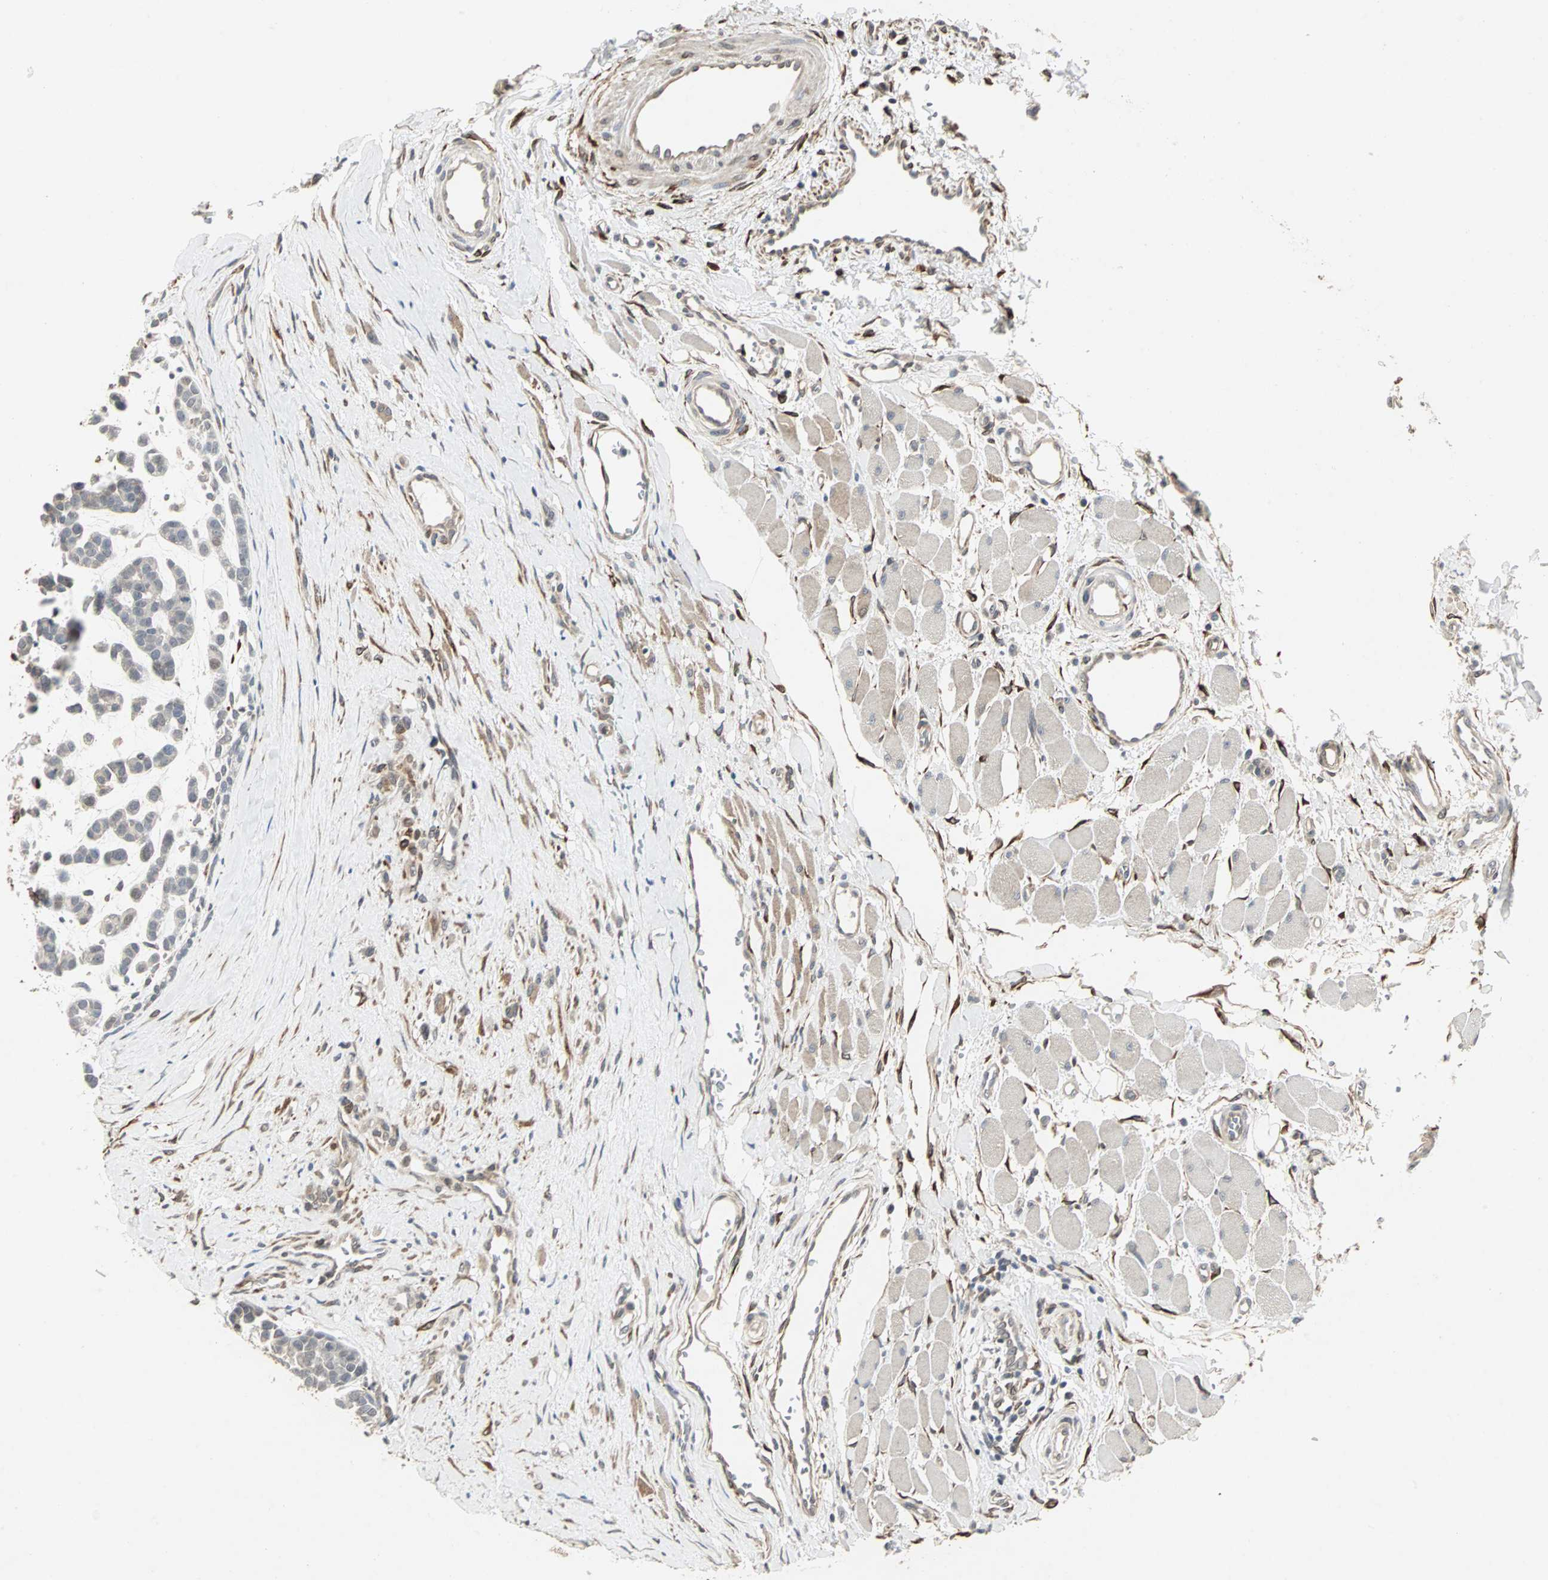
{"staining": {"intensity": "weak", "quantity": "<25%", "location": "nuclear"}, "tissue": "head and neck cancer", "cell_type": "Tumor cells", "image_type": "cancer", "snomed": [{"axis": "morphology", "description": "Adenocarcinoma, NOS"}, {"axis": "morphology", "description": "Adenoma, NOS"}, {"axis": "topography", "description": "Head-Neck"}], "caption": "Human adenocarcinoma (head and neck) stained for a protein using immunohistochemistry (IHC) demonstrates no expression in tumor cells.", "gene": "TRPV4", "patient": {"sex": "female", "age": 55}}